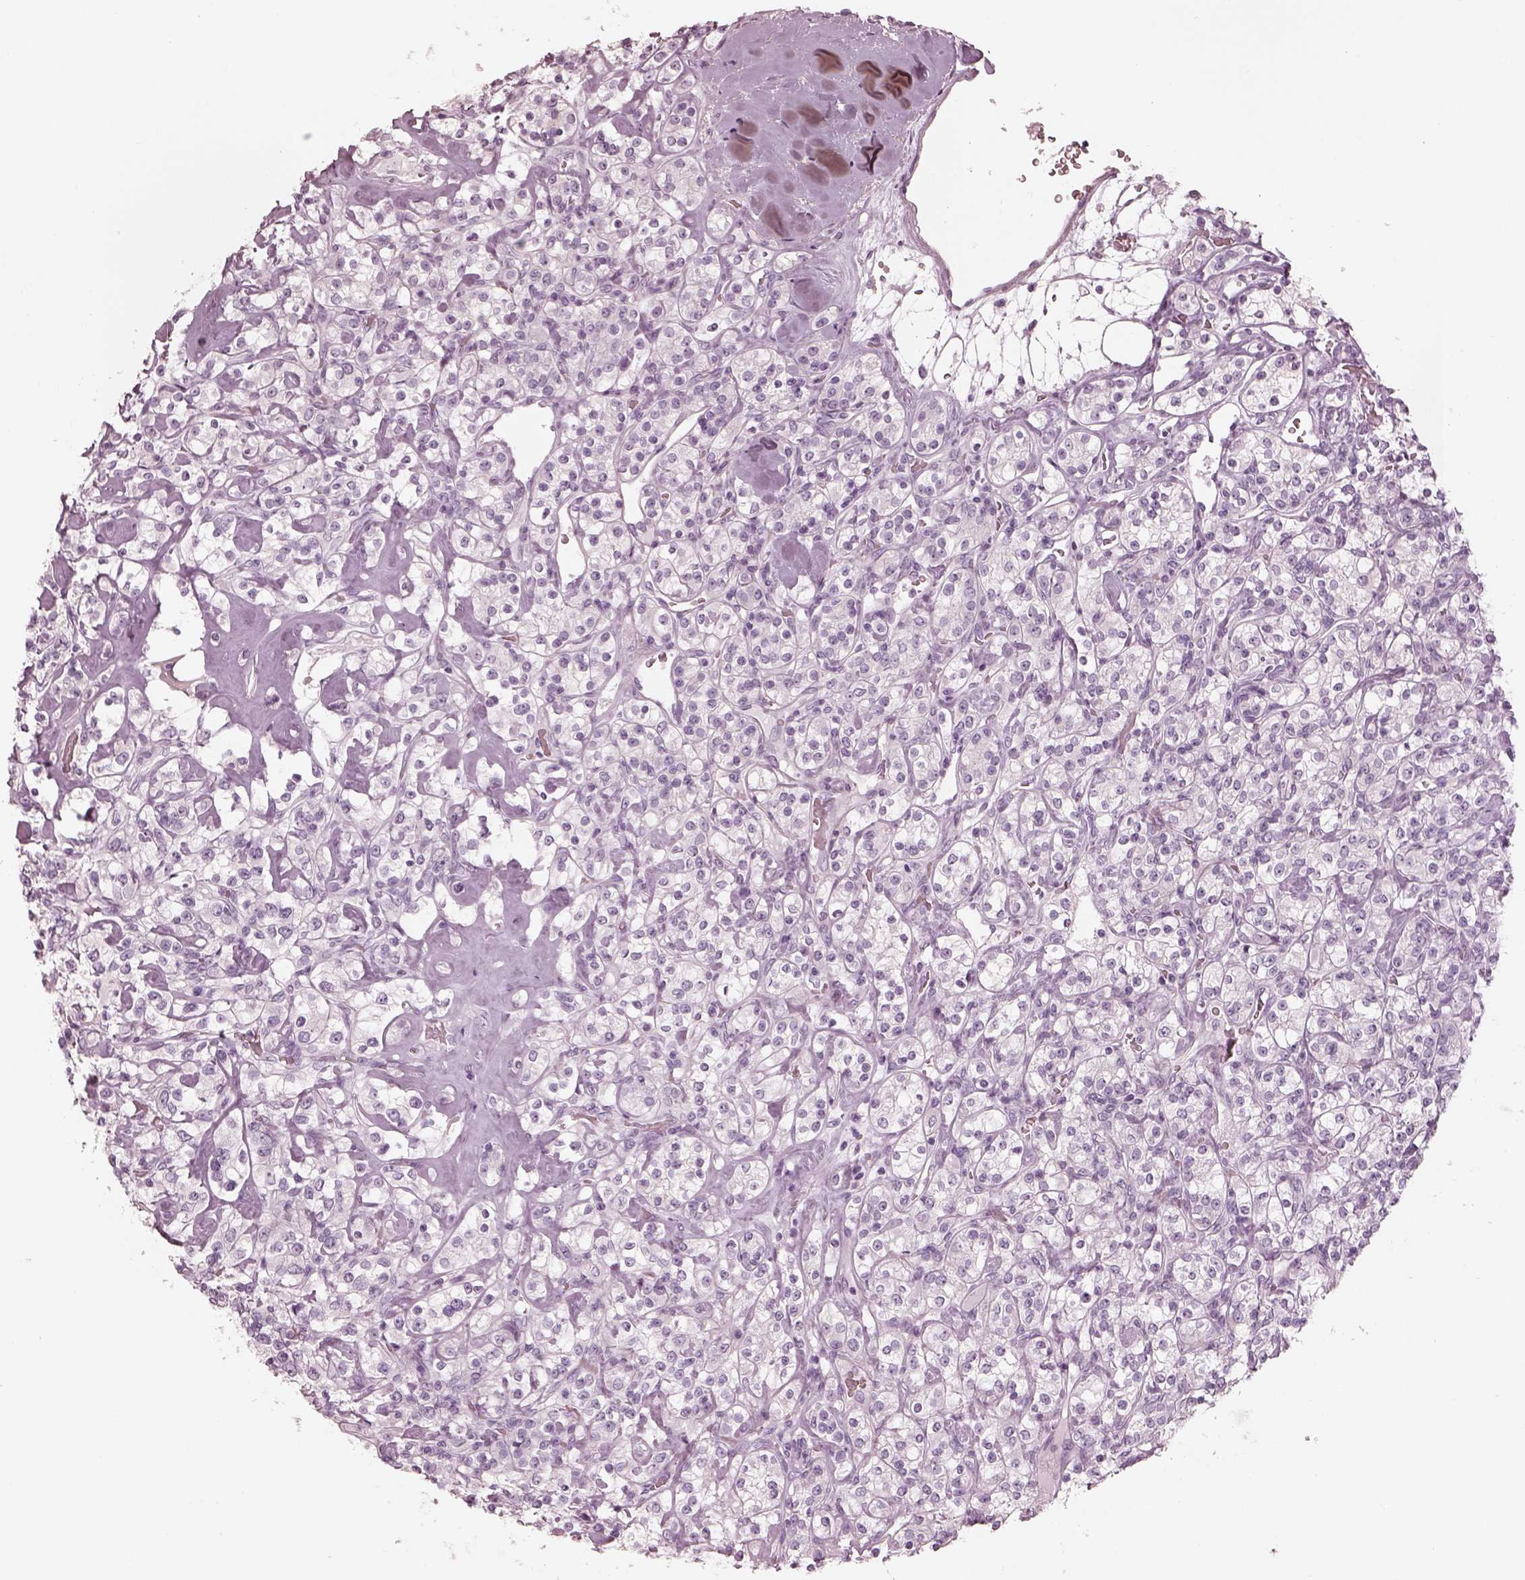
{"staining": {"intensity": "negative", "quantity": "none", "location": "none"}, "tissue": "renal cancer", "cell_type": "Tumor cells", "image_type": "cancer", "snomed": [{"axis": "morphology", "description": "Adenocarcinoma, NOS"}, {"axis": "topography", "description": "Kidney"}], "caption": "Tumor cells show no significant staining in renal adenocarcinoma.", "gene": "OPN4", "patient": {"sex": "male", "age": 77}}